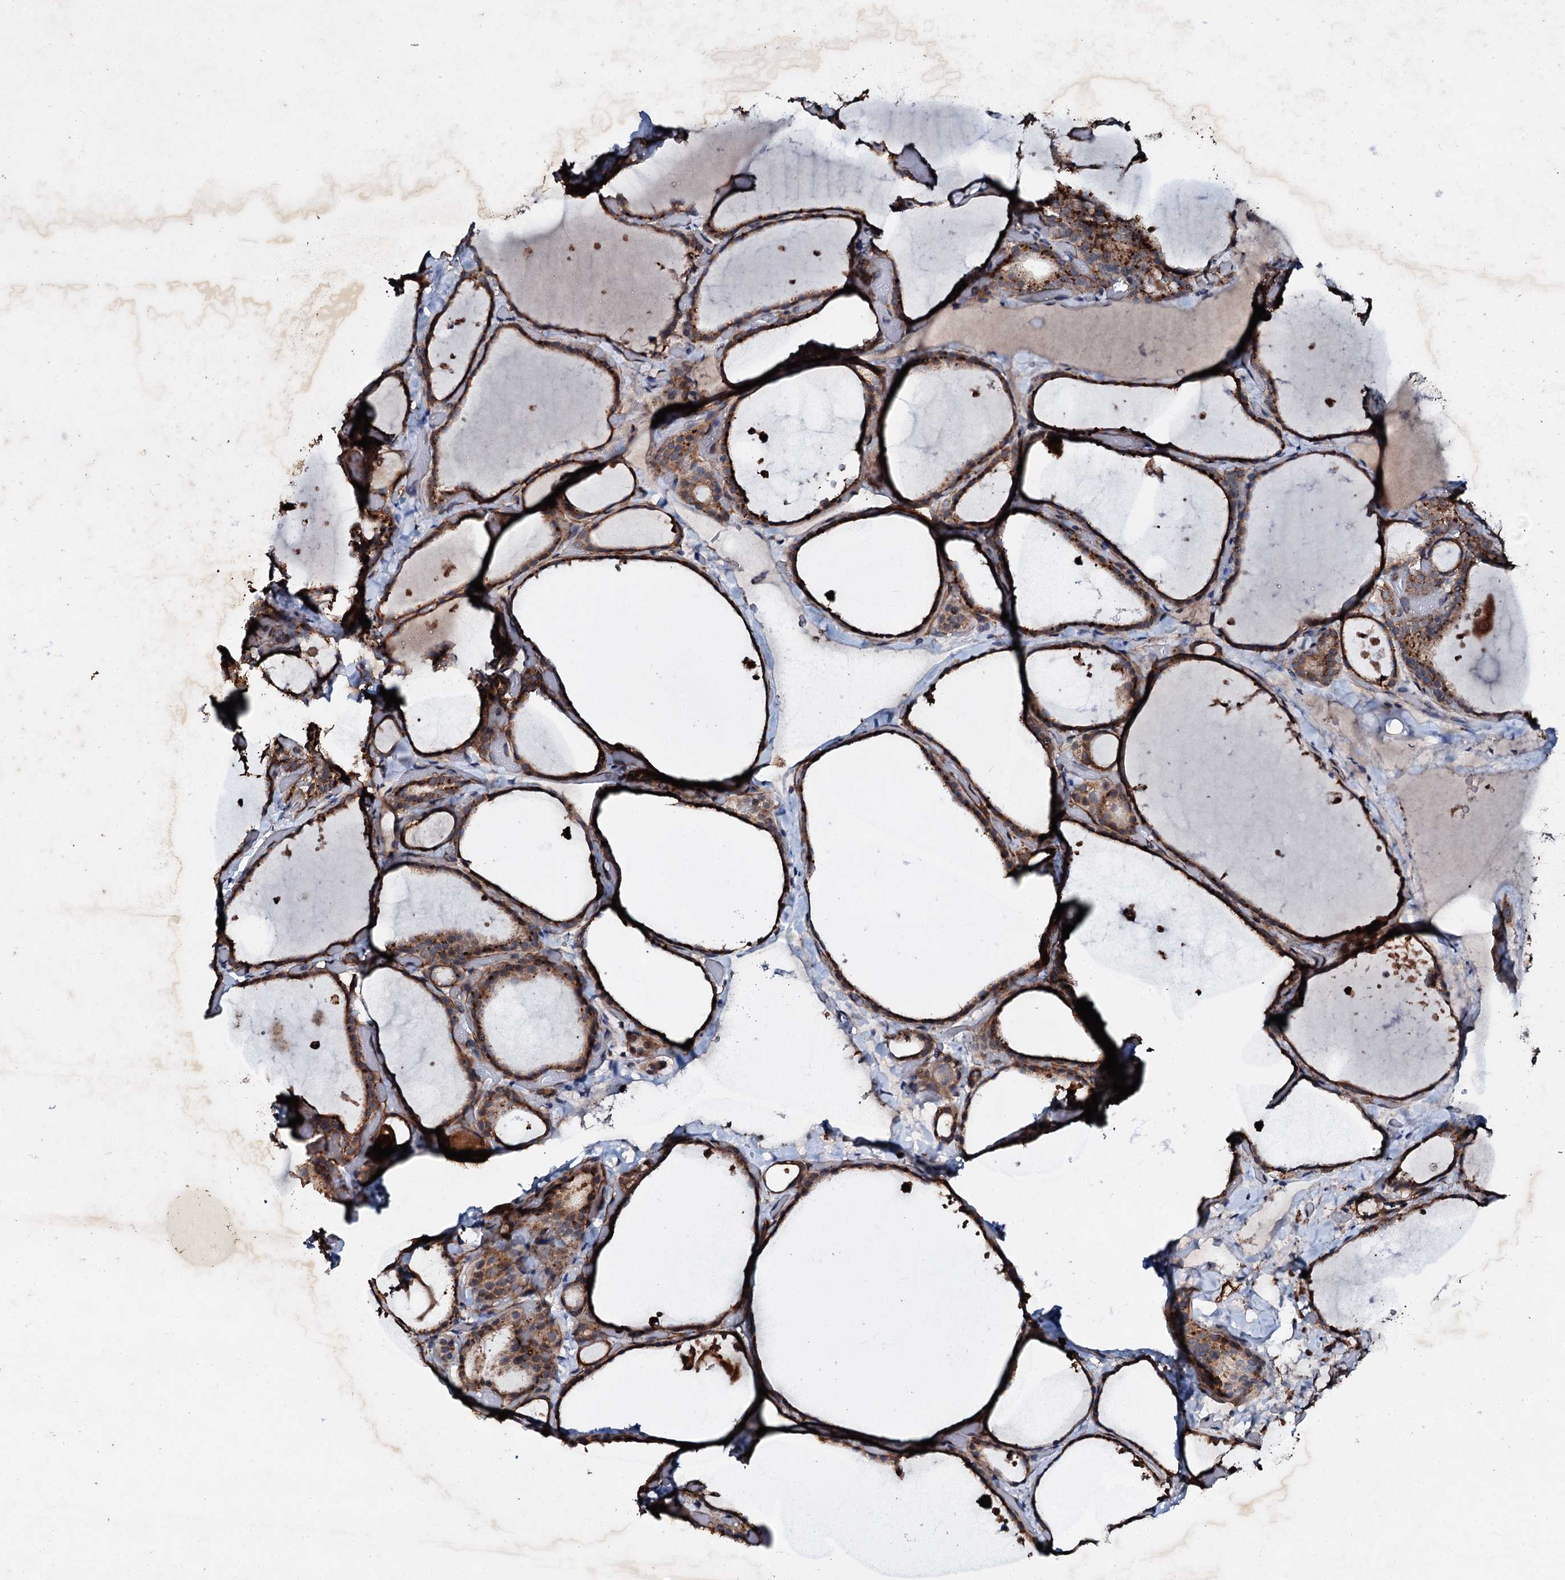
{"staining": {"intensity": "moderate", "quantity": ">75%", "location": "cytoplasmic/membranous"}, "tissue": "thyroid gland", "cell_type": "Glandular cells", "image_type": "normal", "snomed": [{"axis": "morphology", "description": "Normal tissue, NOS"}, {"axis": "topography", "description": "Thyroid gland"}], "caption": "An image showing moderate cytoplasmic/membranous expression in about >75% of glandular cells in unremarkable thyroid gland, as visualized by brown immunohistochemical staining.", "gene": "ADAMTS10", "patient": {"sex": "female", "age": 44}}